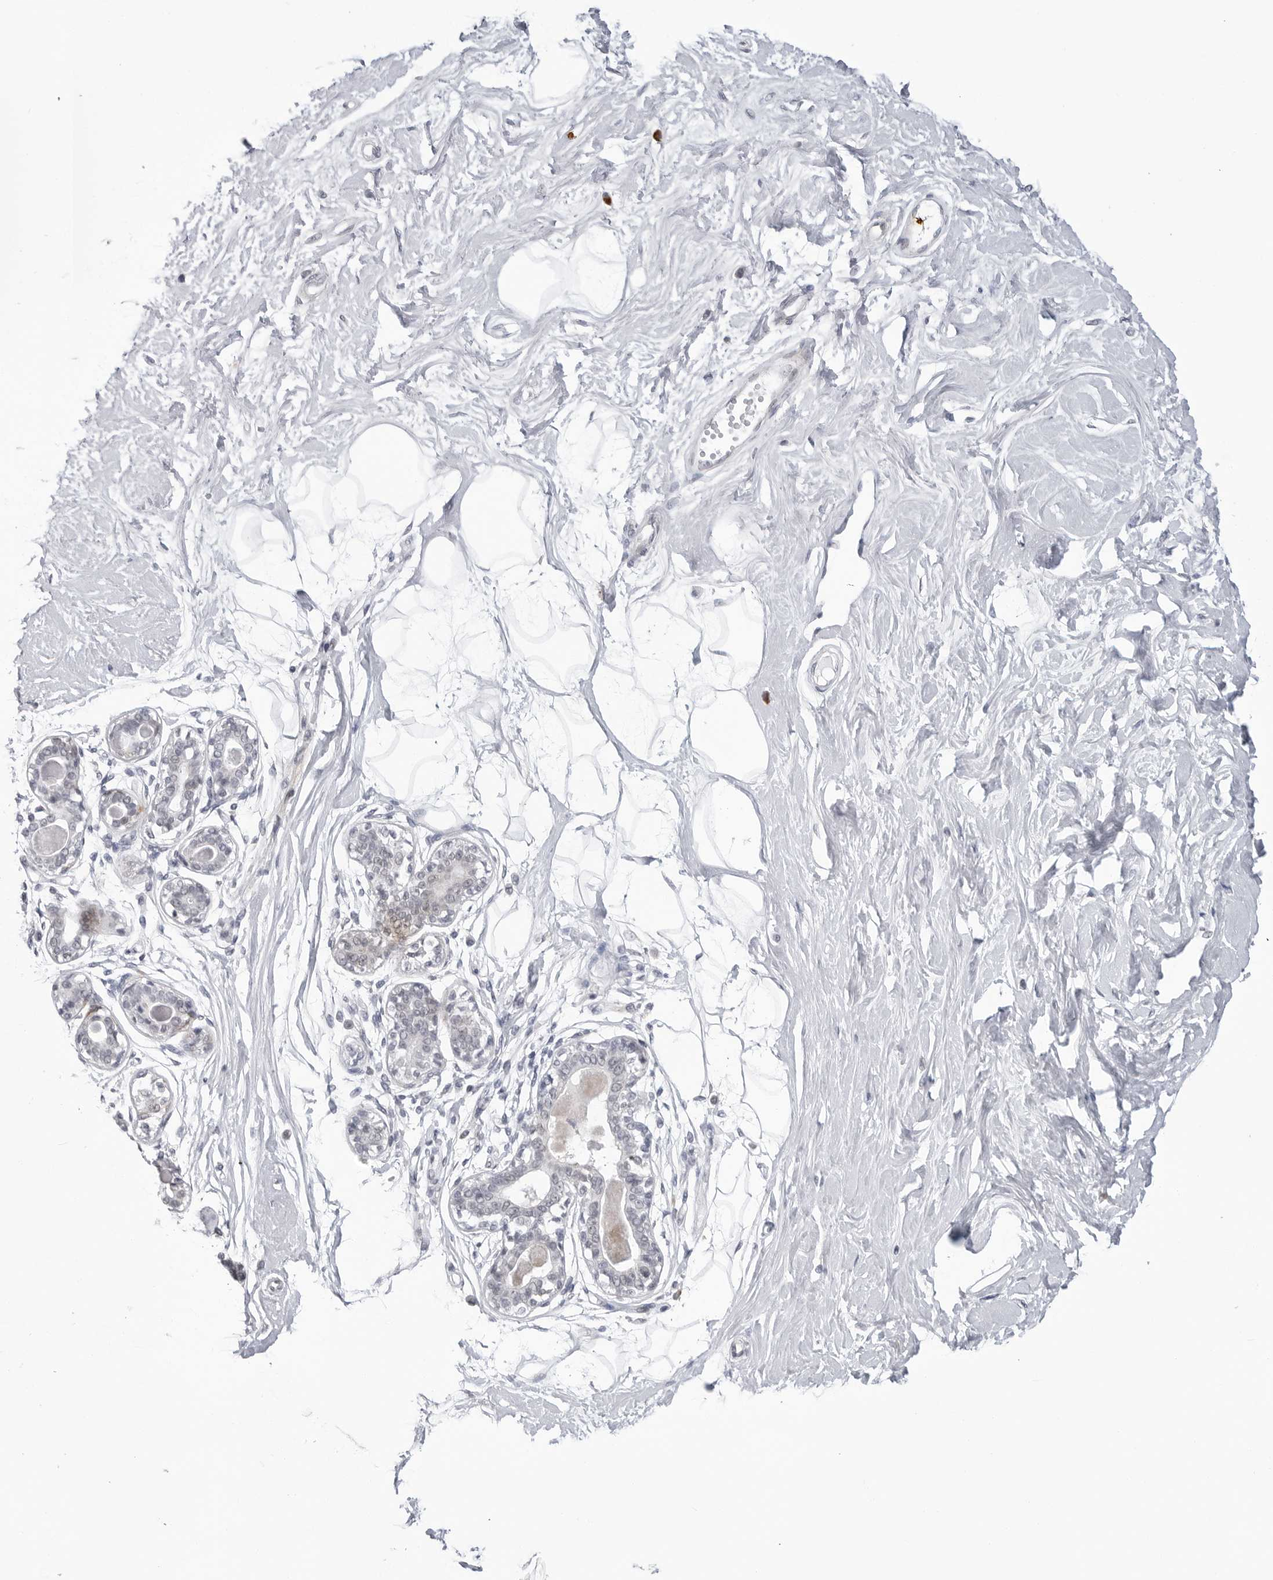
{"staining": {"intensity": "negative", "quantity": "none", "location": "none"}, "tissue": "breast", "cell_type": "Adipocytes", "image_type": "normal", "snomed": [{"axis": "morphology", "description": "Normal tissue, NOS"}, {"axis": "topography", "description": "Breast"}], "caption": "High power microscopy histopathology image of an IHC histopathology image of unremarkable breast, revealing no significant positivity in adipocytes. (Brightfield microscopy of DAB immunohistochemistry (IHC) at high magnification).", "gene": "ADAMTS5", "patient": {"sex": "female", "age": 45}}